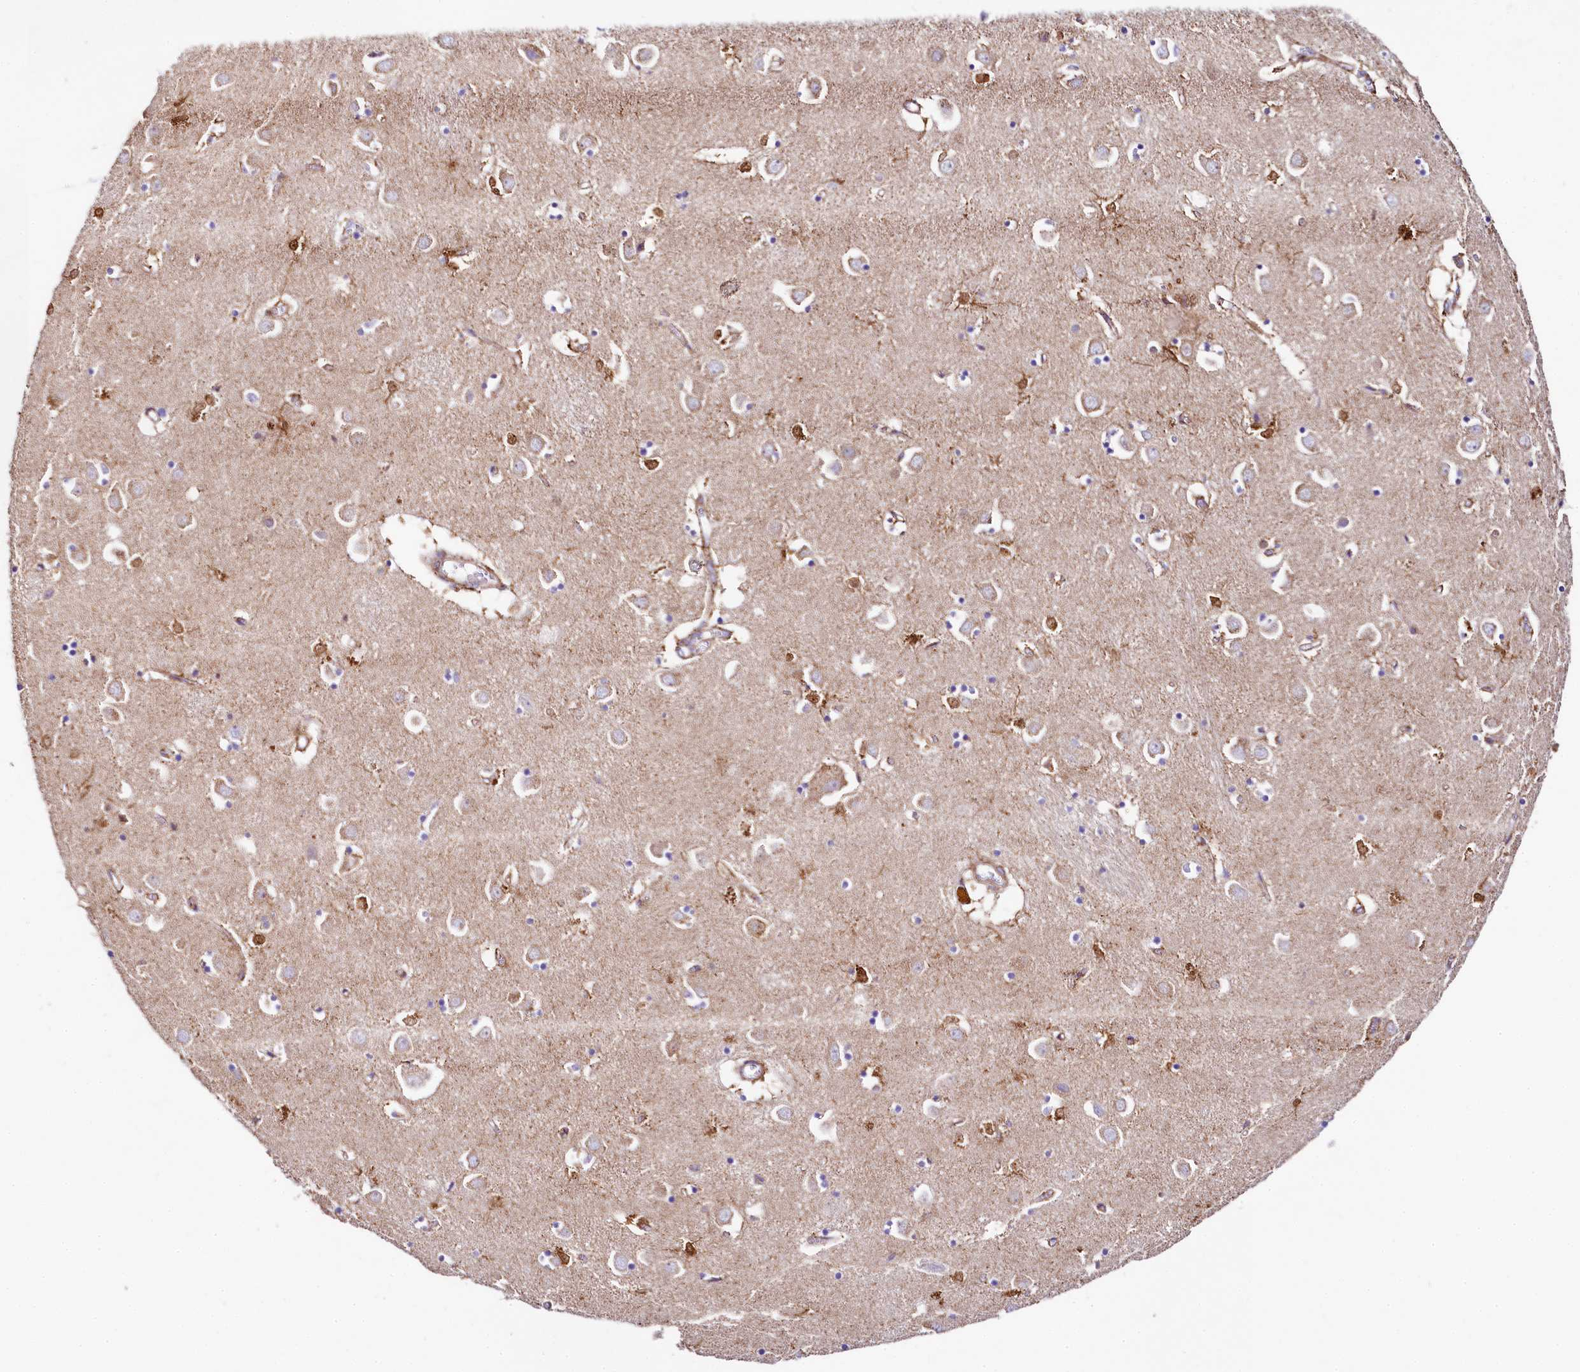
{"staining": {"intensity": "moderate", "quantity": "<25%", "location": "cytoplasmic/membranous"}, "tissue": "caudate", "cell_type": "Glial cells", "image_type": "normal", "snomed": [{"axis": "morphology", "description": "Normal tissue, NOS"}, {"axis": "topography", "description": "Lateral ventricle wall"}], "caption": "DAB immunohistochemical staining of unremarkable caudate shows moderate cytoplasmic/membranous protein staining in about <25% of glial cells. The staining was performed using DAB, with brown indicating positive protein expression. Nuclei are stained blue with hematoxylin.", "gene": "CLYBL", "patient": {"sex": "male", "age": 70}}